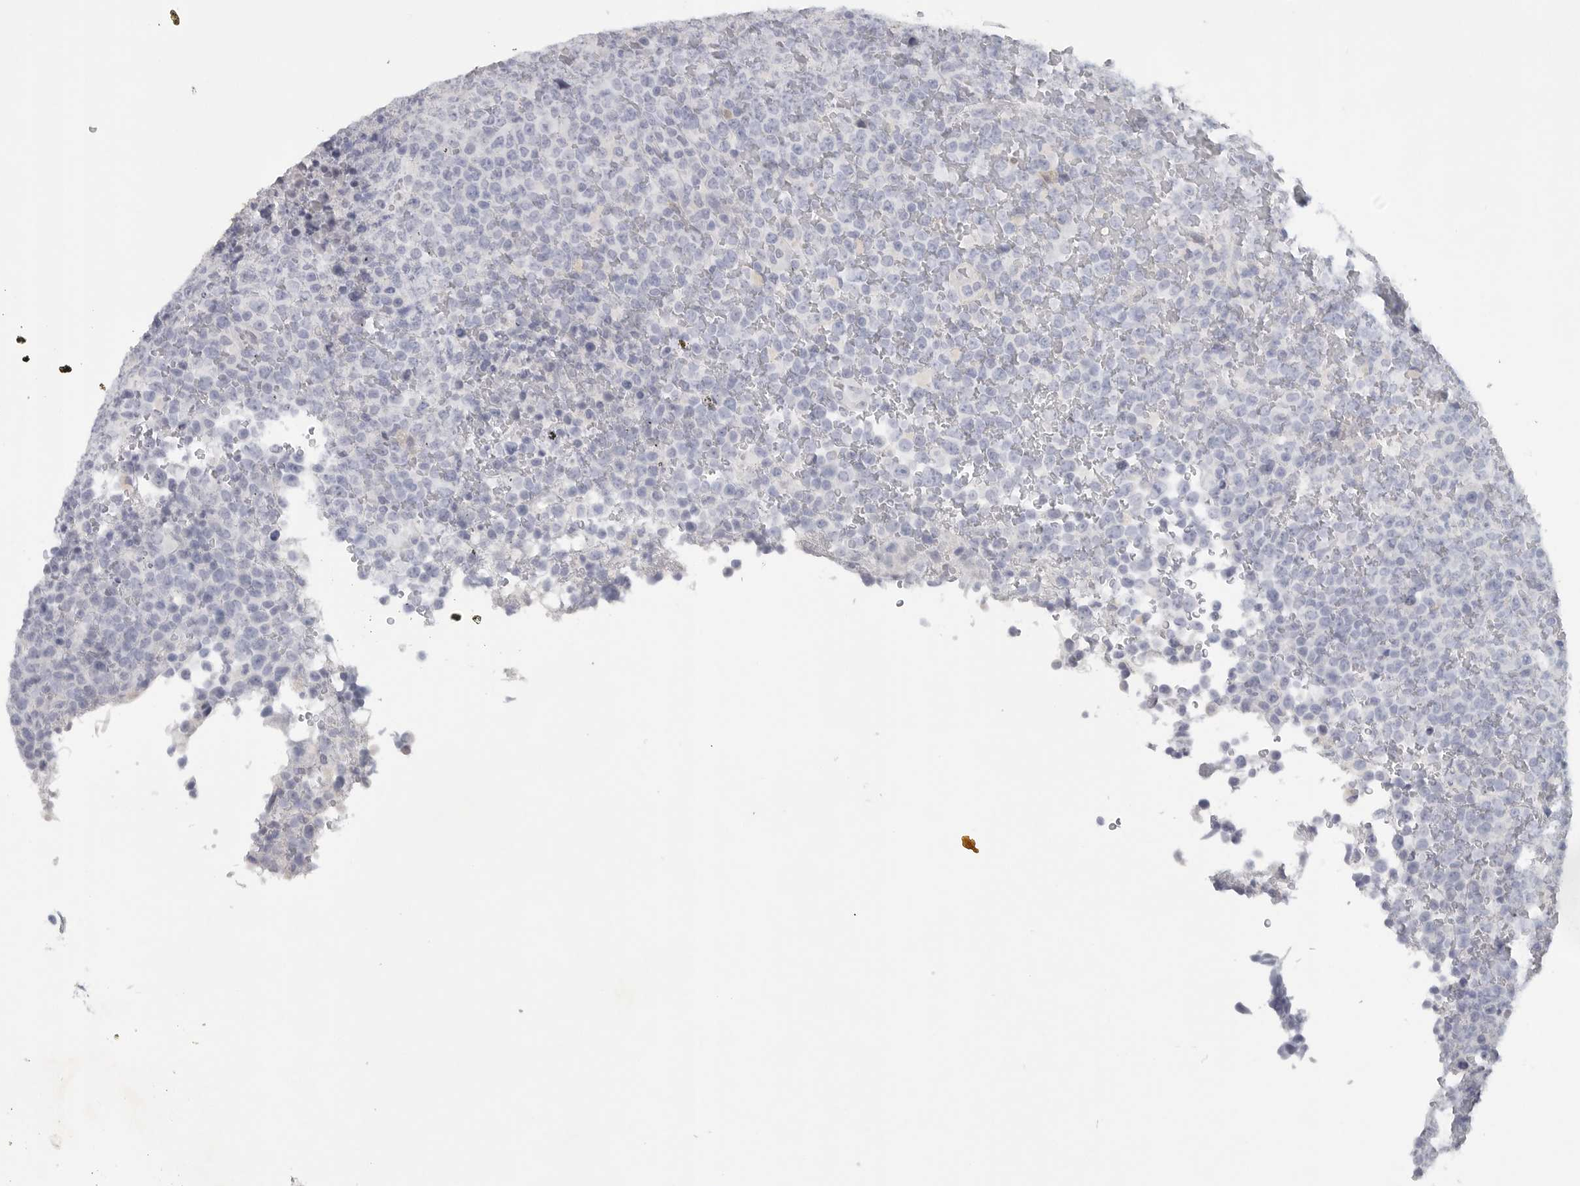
{"staining": {"intensity": "negative", "quantity": "none", "location": "none"}, "tissue": "lymphoma", "cell_type": "Tumor cells", "image_type": "cancer", "snomed": [{"axis": "morphology", "description": "Malignant lymphoma, non-Hodgkin's type, High grade"}, {"axis": "topography", "description": "Lymph node"}], "caption": "Immunohistochemistry (IHC) micrograph of neoplastic tissue: lymphoma stained with DAB demonstrates no significant protein positivity in tumor cells.", "gene": "TNR", "patient": {"sex": "male", "age": 13}}